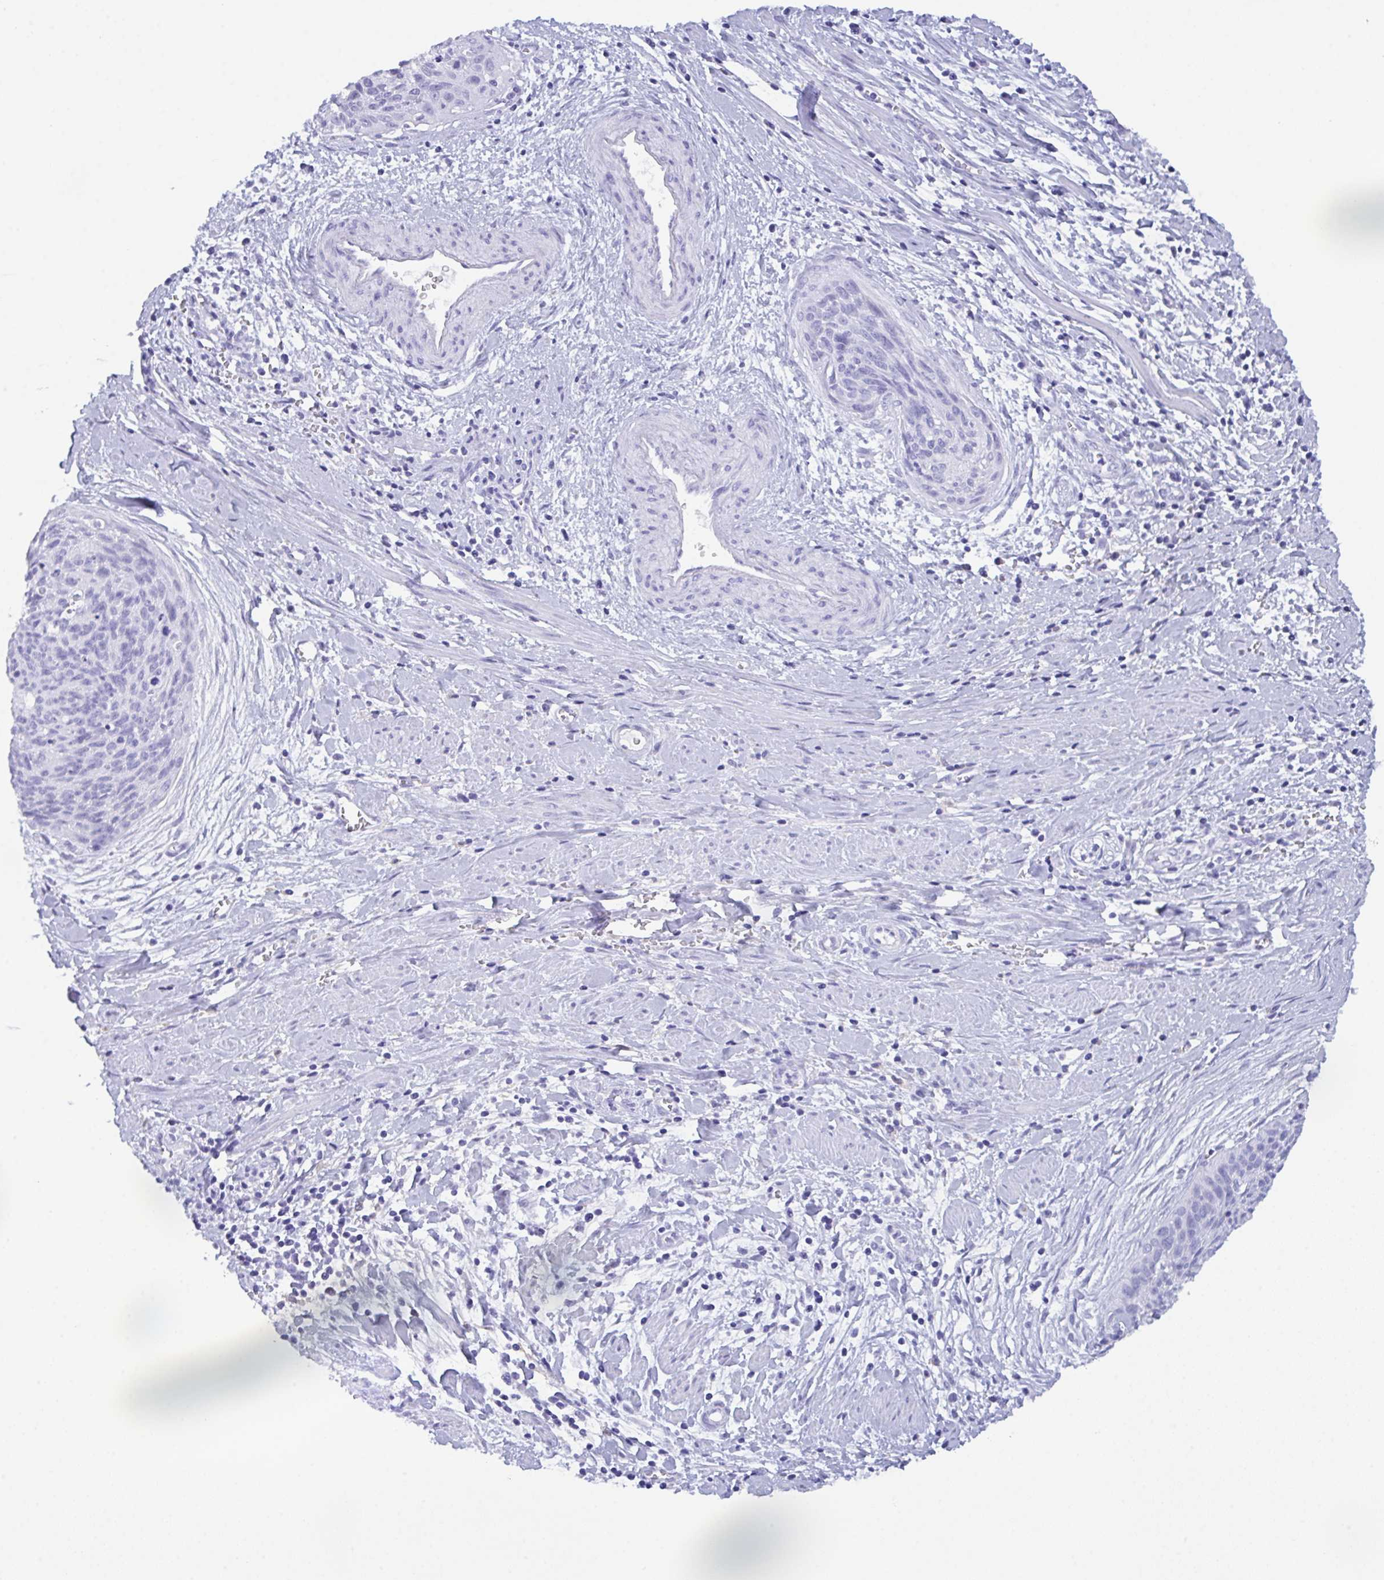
{"staining": {"intensity": "negative", "quantity": "none", "location": "none"}, "tissue": "cervical cancer", "cell_type": "Tumor cells", "image_type": "cancer", "snomed": [{"axis": "morphology", "description": "Squamous cell carcinoma, NOS"}, {"axis": "topography", "description": "Cervix"}], "caption": "Immunohistochemistry histopathology image of human cervical cancer (squamous cell carcinoma) stained for a protein (brown), which reveals no staining in tumor cells. The staining is performed using DAB (3,3'-diaminobenzidine) brown chromogen with nuclei counter-stained in using hematoxylin.", "gene": "ZNF850", "patient": {"sex": "female", "age": 55}}